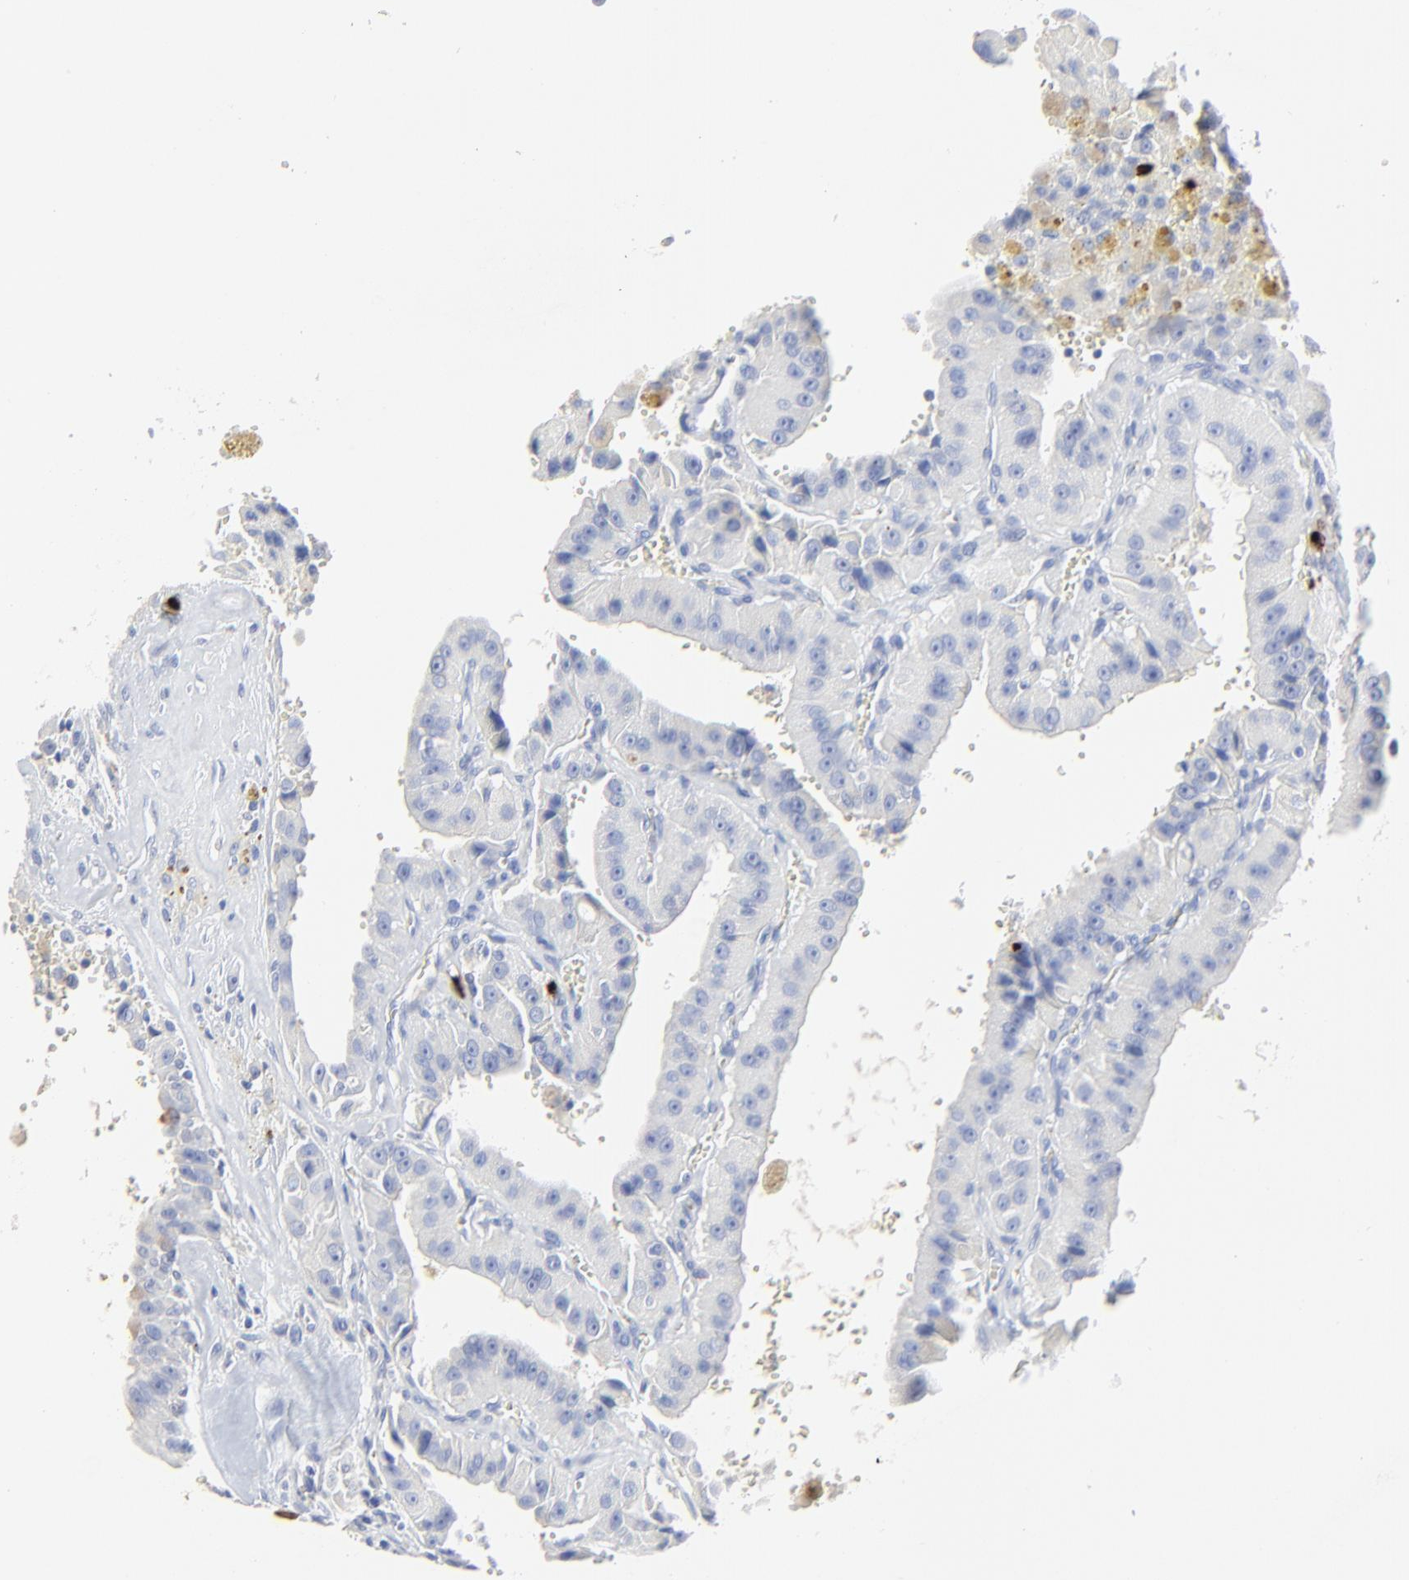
{"staining": {"intensity": "negative", "quantity": "none", "location": "none"}, "tissue": "thyroid cancer", "cell_type": "Tumor cells", "image_type": "cancer", "snomed": [{"axis": "morphology", "description": "Carcinoma, NOS"}, {"axis": "topography", "description": "Thyroid gland"}], "caption": "High magnification brightfield microscopy of thyroid cancer (carcinoma) stained with DAB (brown) and counterstained with hematoxylin (blue): tumor cells show no significant positivity.", "gene": "LCN2", "patient": {"sex": "male", "age": 76}}